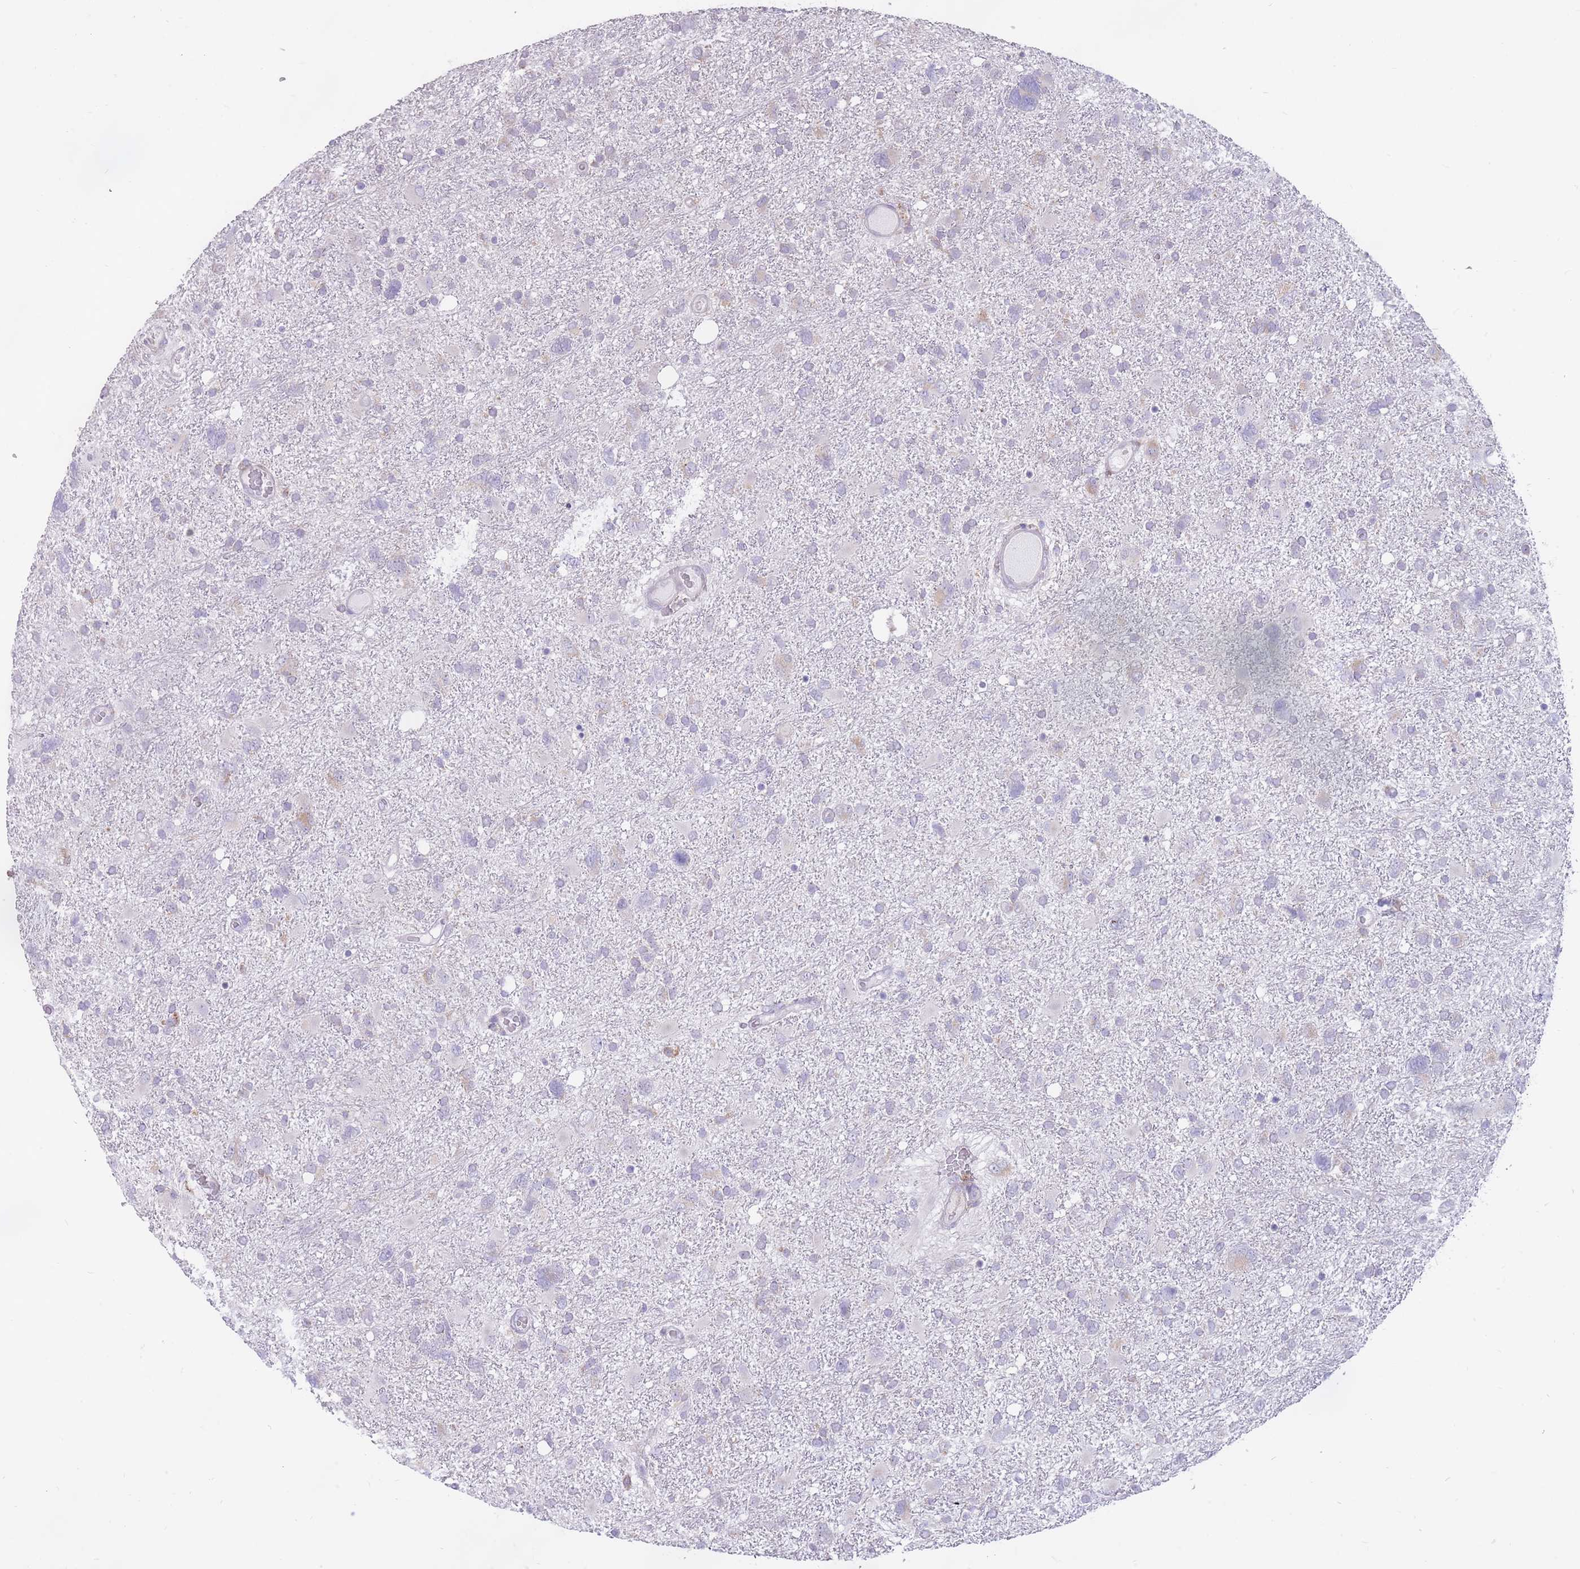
{"staining": {"intensity": "negative", "quantity": "none", "location": "none"}, "tissue": "glioma", "cell_type": "Tumor cells", "image_type": "cancer", "snomed": [{"axis": "morphology", "description": "Glioma, malignant, High grade"}, {"axis": "topography", "description": "Brain"}], "caption": "There is no significant positivity in tumor cells of glioma.", "gene": "TRAPPC5", "patient": {"sex": "male", "age": 61}}